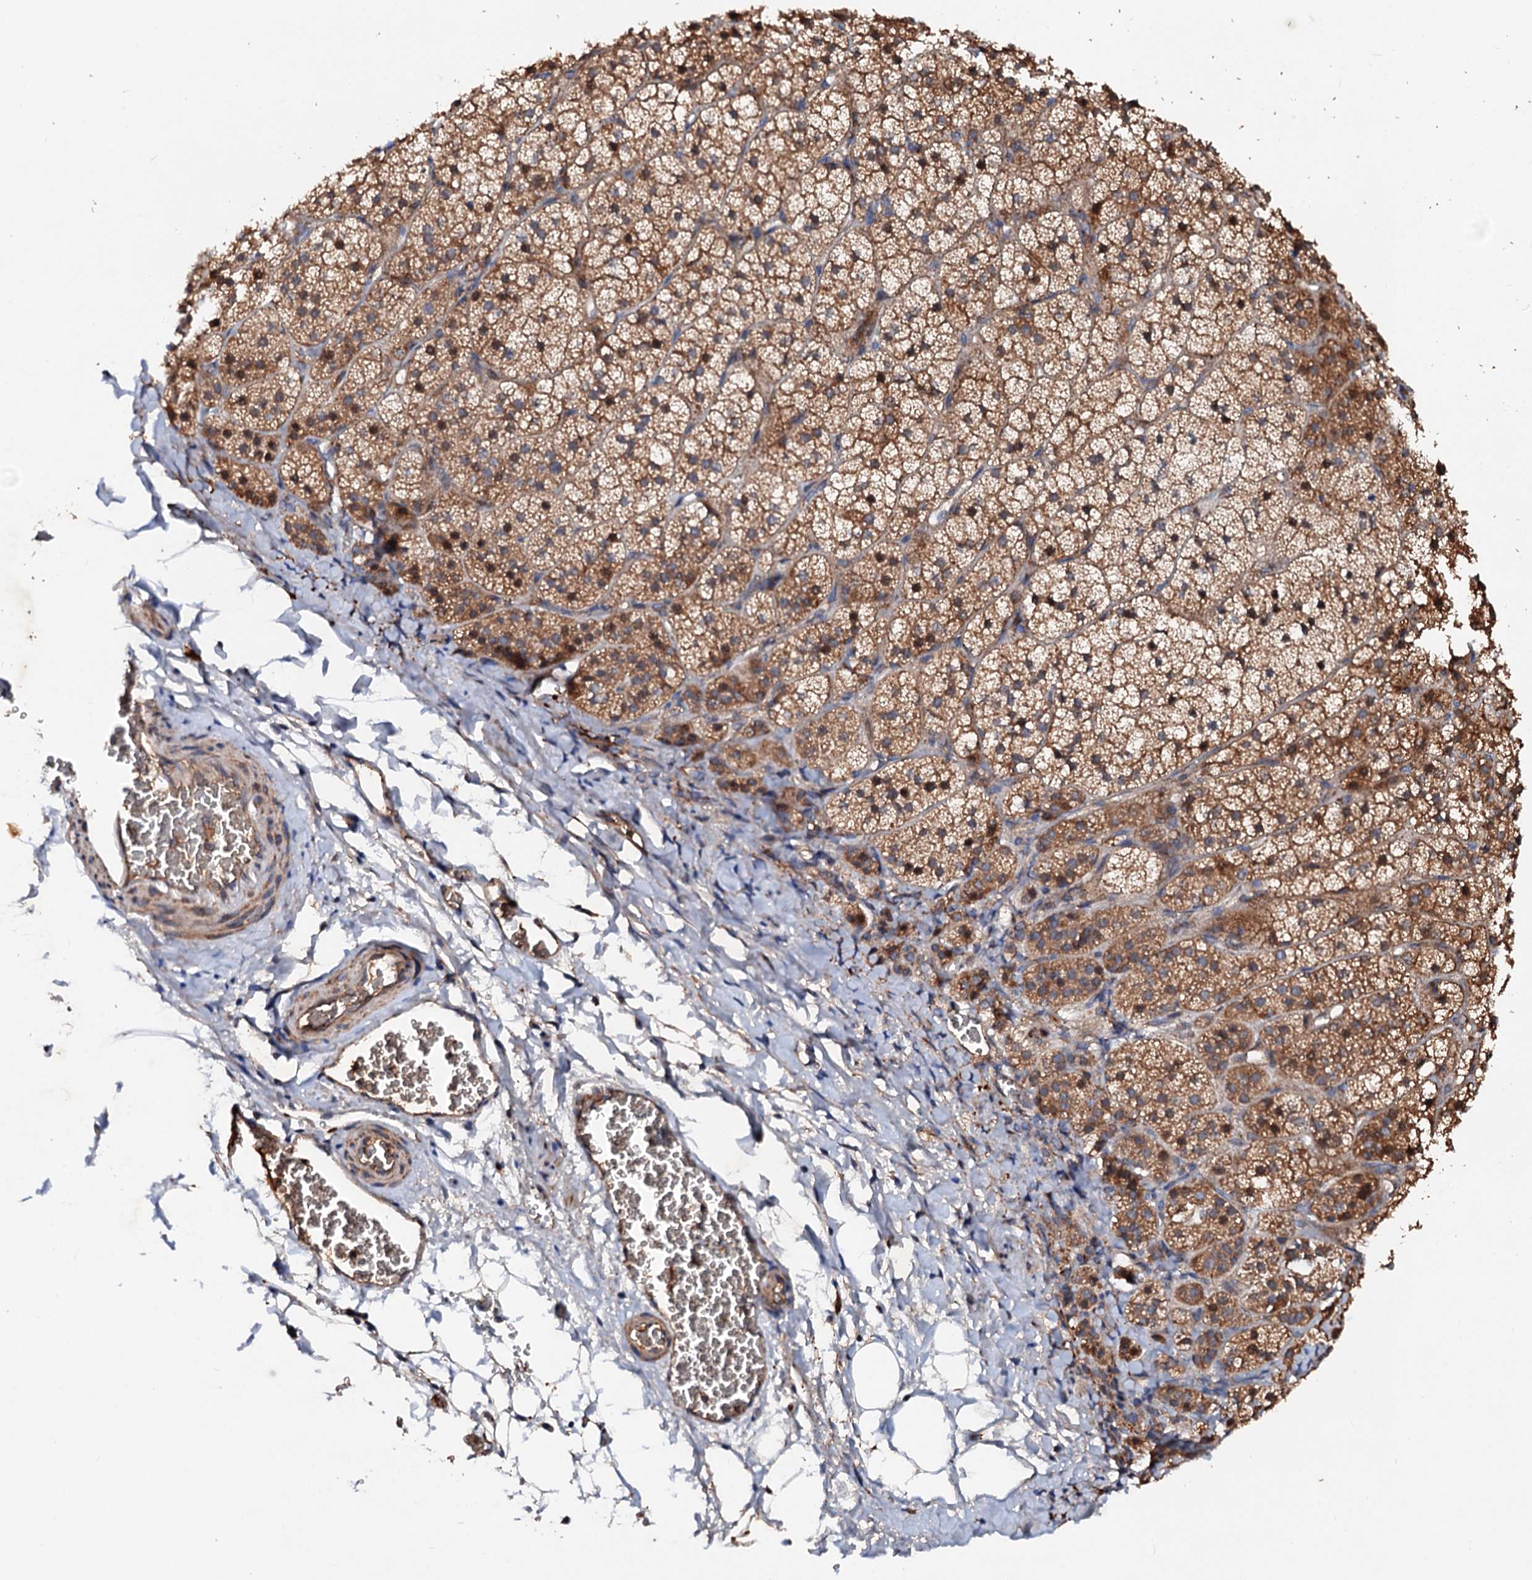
{"staining": {"intensity": "strong", "quantity": ">75%", "location": "cytoplasmic/membranous"}, "tissue": "adrenal gland", "cell_type": "Glandular cells", "image_type": "normal", "snomed": [{"axis": "morphology", "description": "Normal tissue, NOS"}, {"axis": "topography", "description": "Adrenal gland"}], "caption": "Protein staining of benign adrenal gland displays strong cytoplasmic/membranous staining in about >75% of glandular cells. The staining is performed using DAB (3,3'-diaminobenzidine) brown chromogen to label protein expression. The nuclei are counter-stained blue using hematoxylin.", "gene": "EXTL1", "patient": {"sex": "female", "age": 44}}